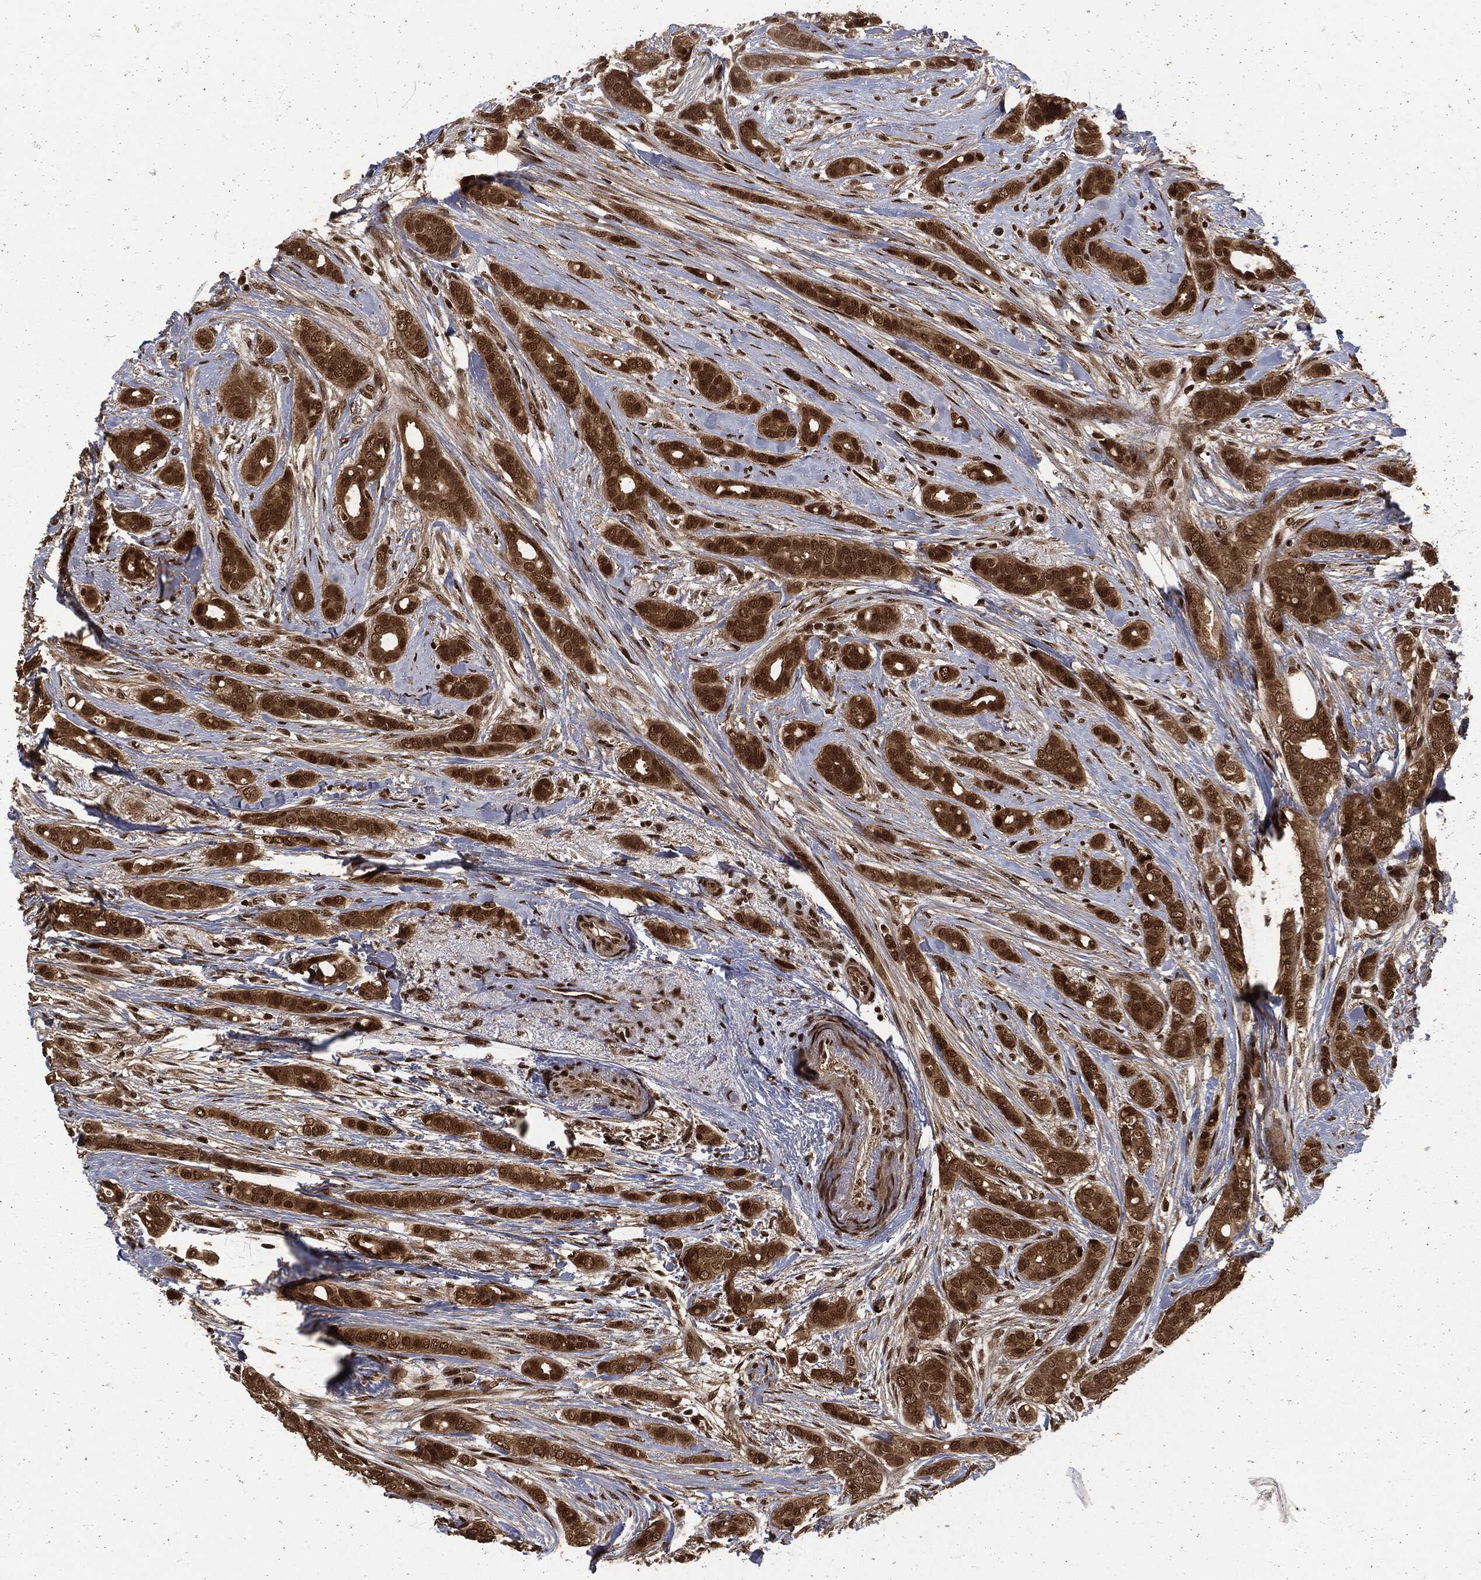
{"staining": {"intensity": "strong", "quantity": ">75%", "location": "cytoplasmic/membranous,nuclear"}, "tissue": "breast cancer", "cell_type": "Tumor cells", "image_type": "cancer", "snomed": [{"axis": "morphology", "description": "Duct carcinoma"}, {"axis": "topography", "description": "Breast"}], "caption": "Immunohistochemistry (IHC) histopathology image of neoplastic tissue: human breast cancer (invasive ductal carcinoma) stained using immunohistochemistry (IHC) demonstrates high levels of strong protein expression localized specifically in the cytoplasmic/membranous and nuclear of tumor cells, appearing as a cytoplasmic/membranous and nuclear brown color.", "gene": "NGRN", "patient": {"sex": "female", "age": 51}}